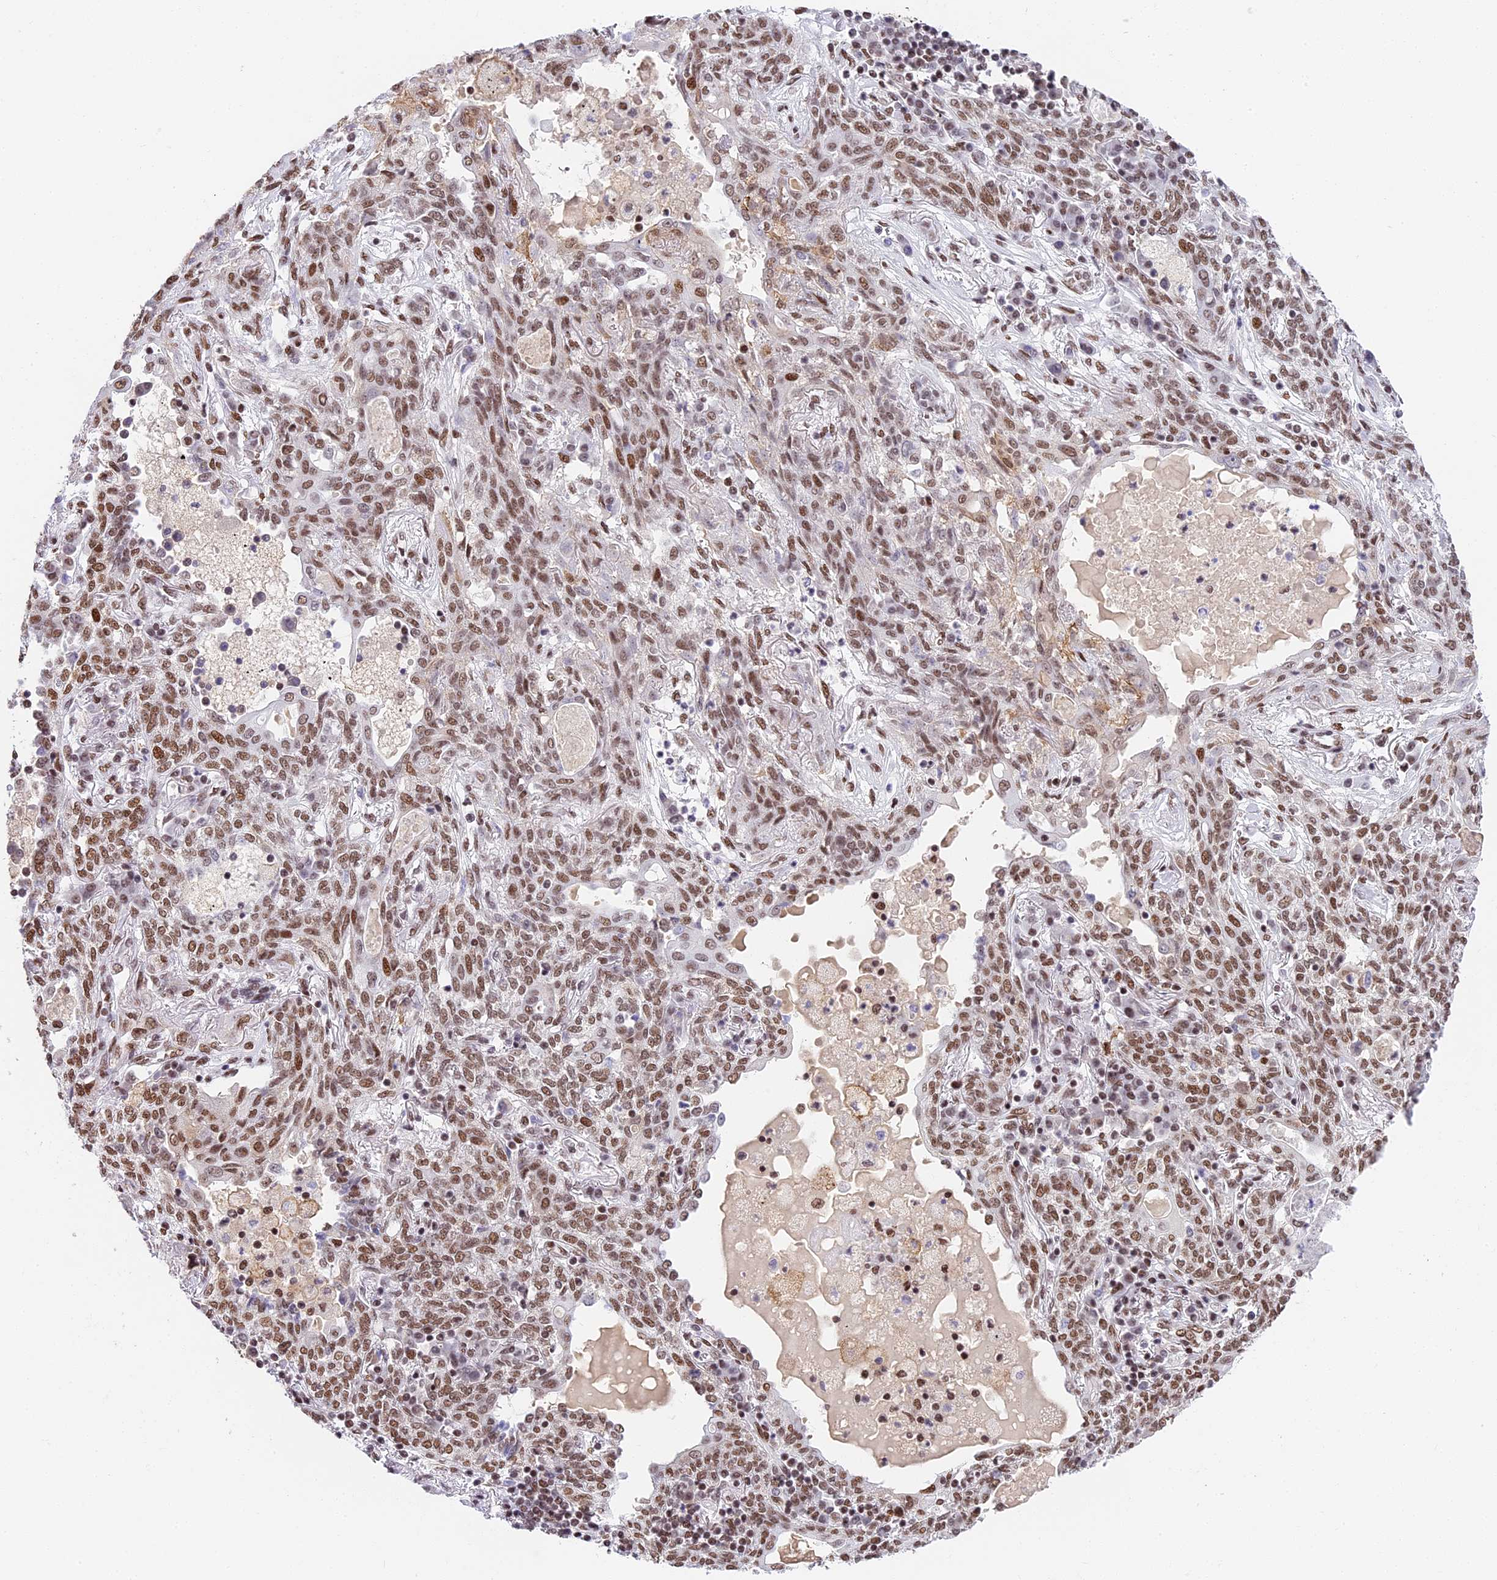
{"staining": {"intensity": "moderate", "quantity": ">75%", "location": "nuclear"}, "tissue": "lung cancer", "cell_type": "Tumor cells", "image_type": "cancer", "snomed": [{"axis": "morphology", "description": "Squamous cell carcinoma, NOS"}, {"axis": "topography", "description": "Lung"}], "caption": "Lung cancer stained with a protein marker shows moderate staining in tumor cells.", "gene": "SBNO1", "patient": {"sex": "female", "age": 70}}